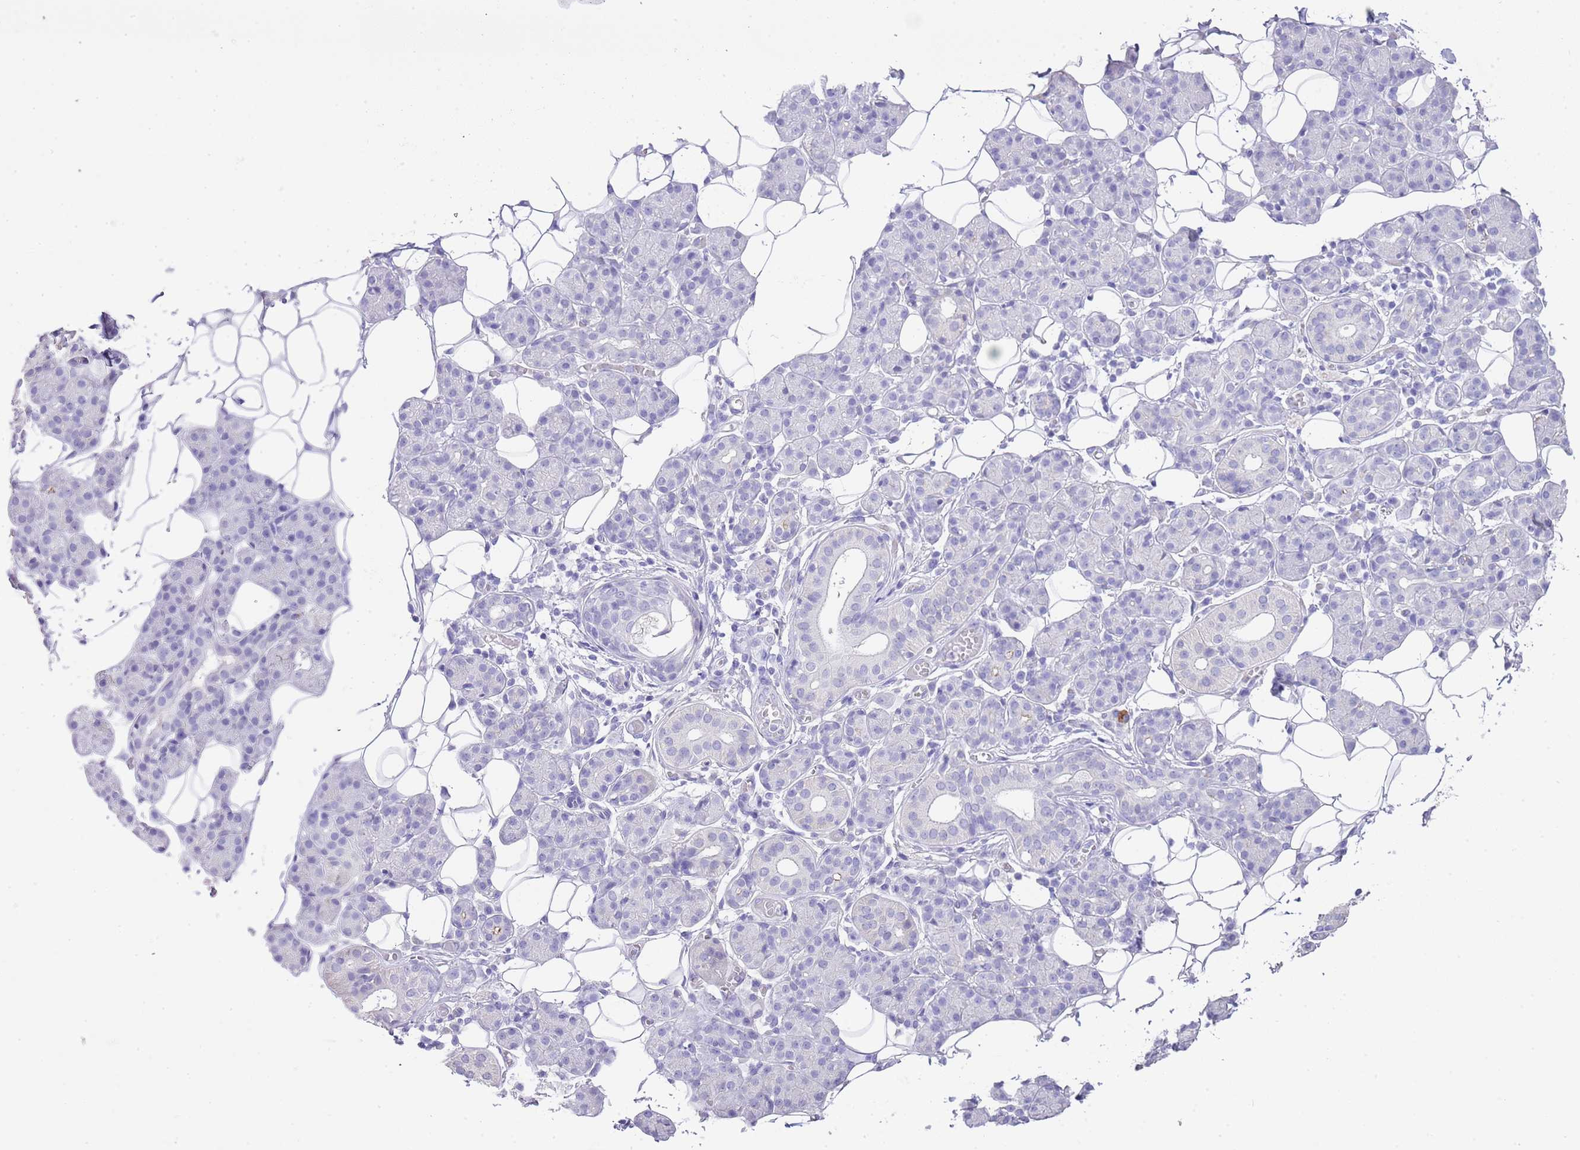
{"staining": {"intensity": "strong", "quantity": "<25%", "location": "cytoplasmic/membranous"}, "tissue": "salivary gland", "cell_type": "Glandular cells", "image_type": "normal", "snomed": [{"axis": "morphology", "description": "Normal tissue, NOS"}, {"axis": "topography", "description": "Salivary gland"}], "caption": "A brown stain highlights strong cytoplasmic/membranous staining of a protein in glandular cells of unremarkable human salivary gland.", "gene": "OR2Z1", "patient": {"sex": "female", "age": 33}}